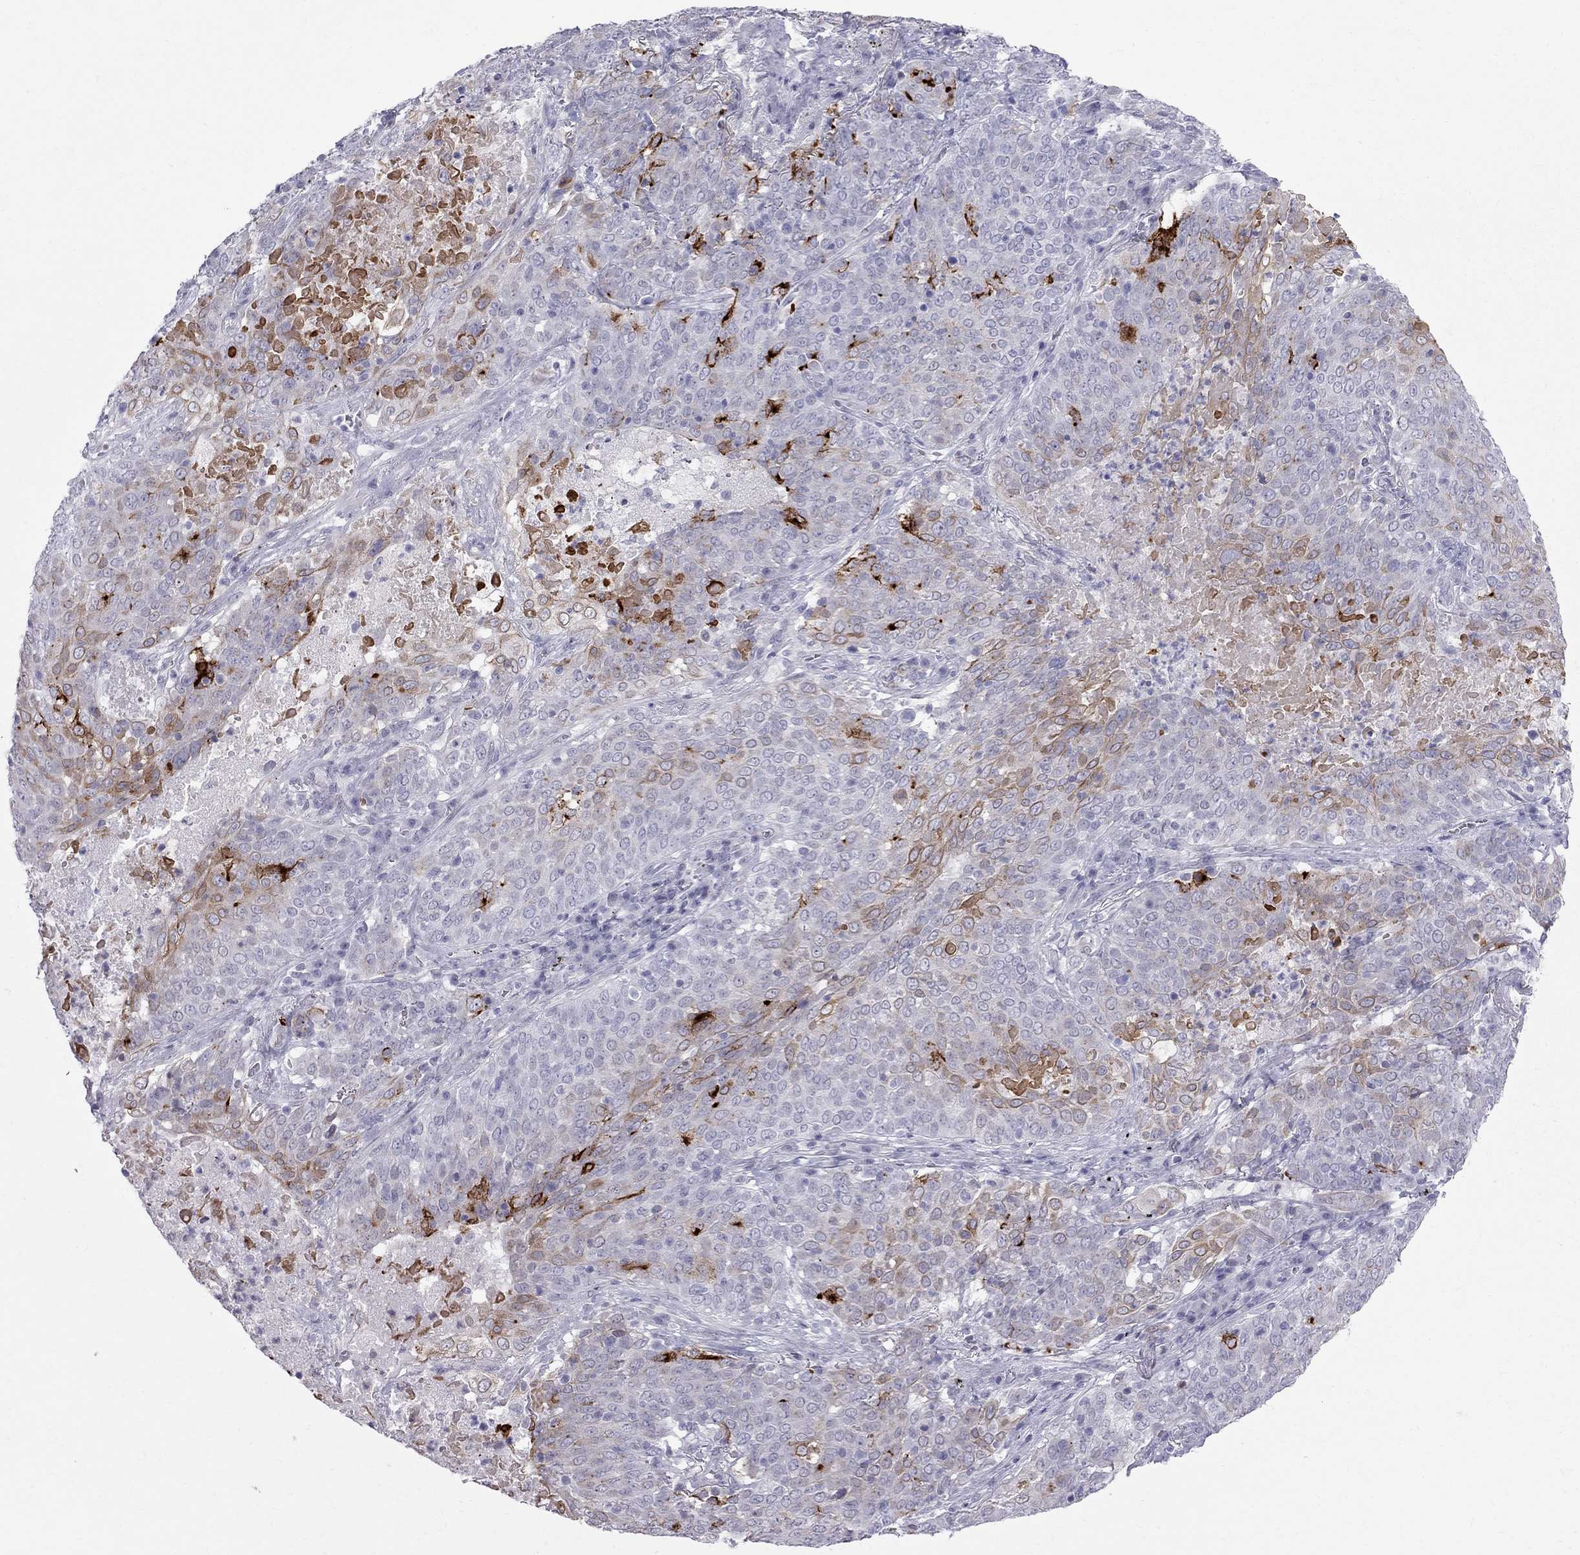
{"staining": {"intensity": "strong", "quantity": "<25%", "location": "cytoplasmic/membranous"}, "tissue": "lung cancer", "cell_type": "Tumor cells", "image_type": "cancer", "snomed": [{"axis": "morphology", "description": "Squamous cell carcinoma, NOS"}, {"axis": "topography", "description": "Lung"}], "caption": "An IHC histopathology image of tumor tissue is shown. Protein staining in brown shows strong cytoplasmic/membranous positivity in lung squamous cell carcinoma within tumor cells.", "gene": "MUC15", "patient": {"sex": "male", "age": 82}}